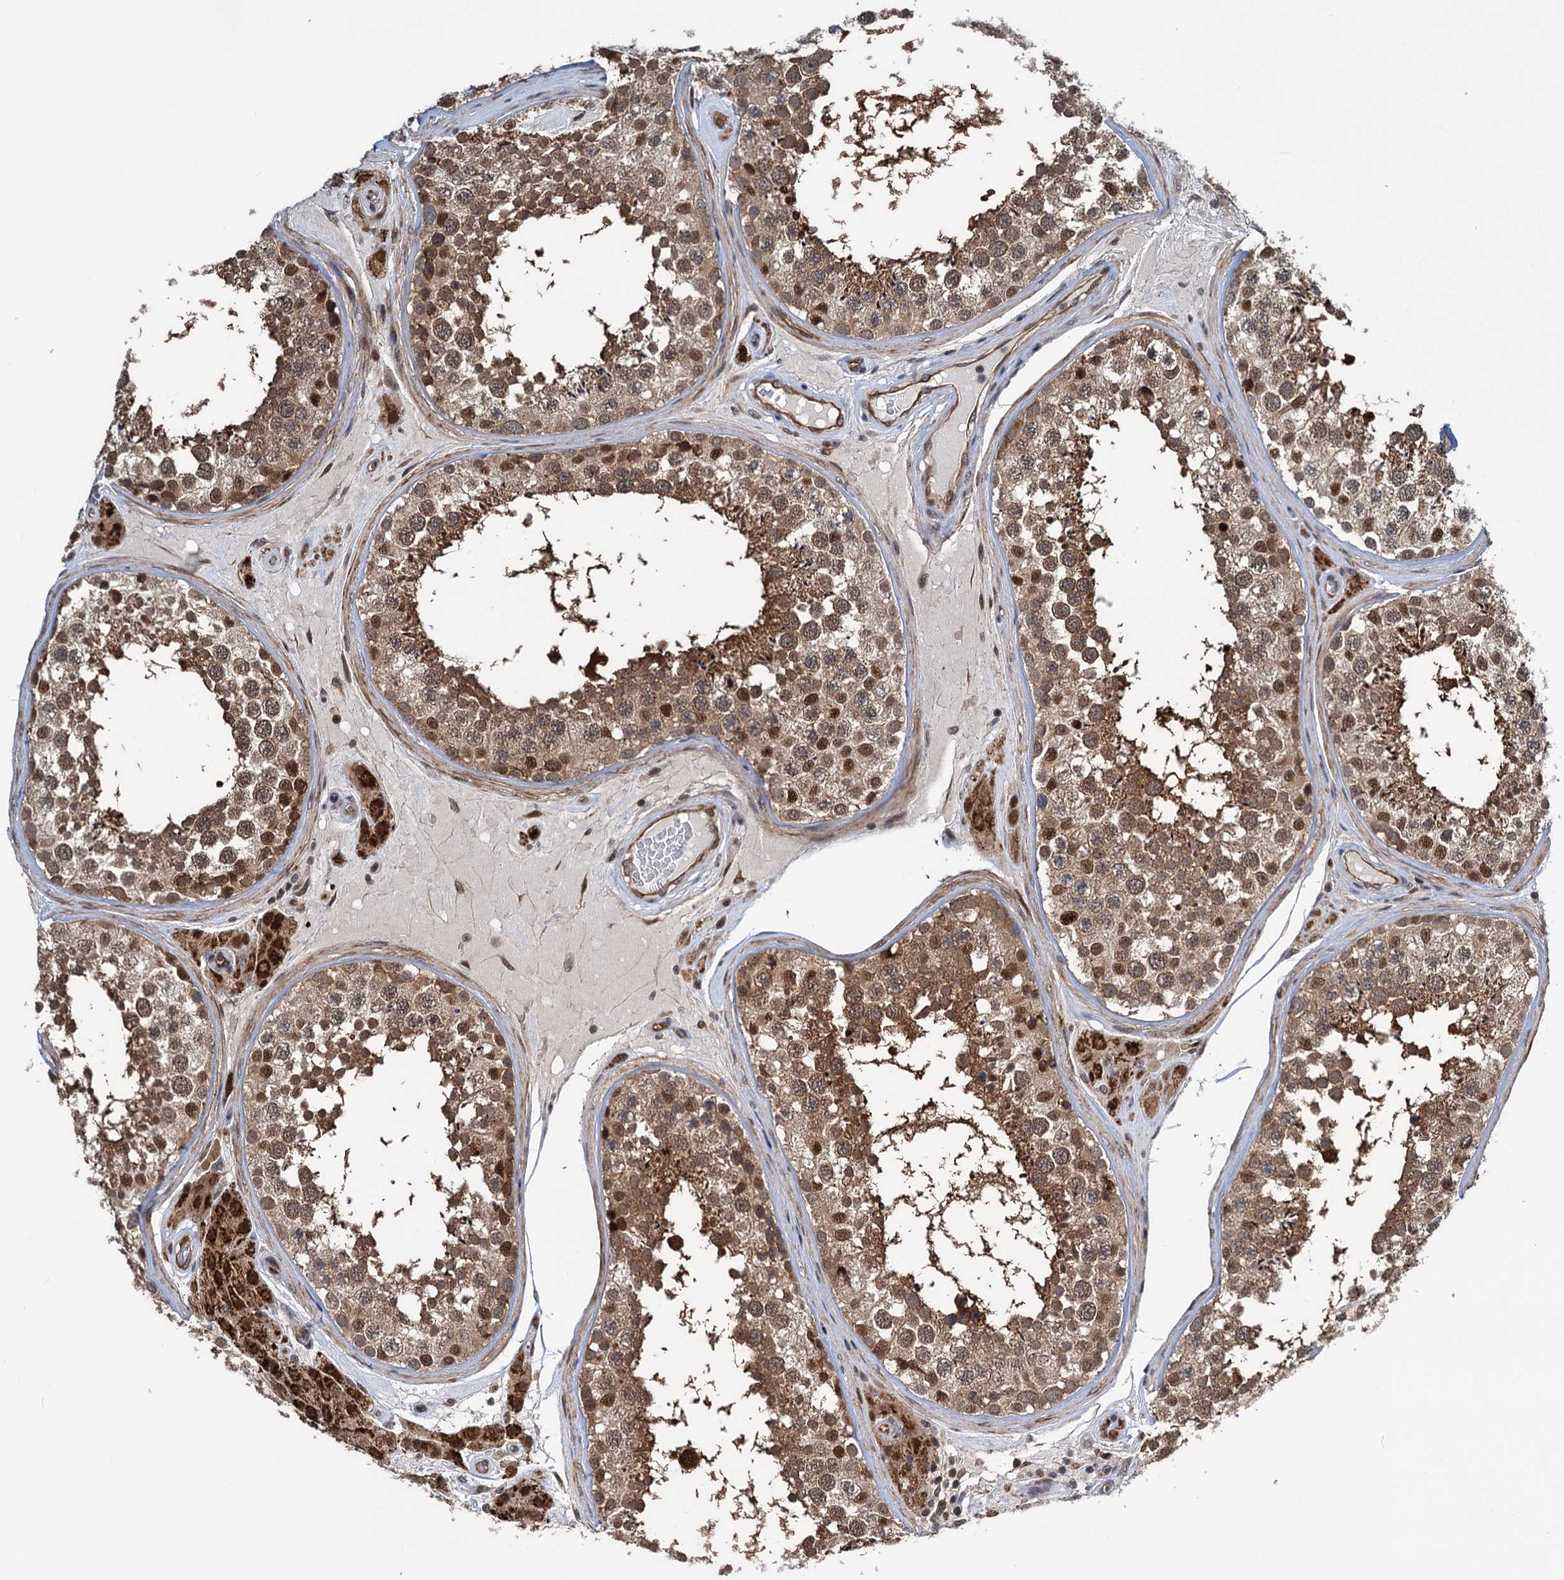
{"staining": {"intensity": "strong", "quantity": ">75%", "location": "cytoplasmic/membranous,nuclear"}, "tissue": "testis", "cell_type": "Cells in seminiferous ducts", "image_type": "normal", "snomed": [{"axis": "morphology", "description": "Normal tissue, NOS"}, {"axis": "topography", "description": "Testis"}], "caption": "Immunohistochemical staining of benign testis exhibits high levels of strong cytoplasmic/membranous,nuclear staining in about >75% of cells in seminiferous ducts. Ihc stains the protein of interest in brown and the nuclei are stained blue.", "gene": "GPBP1", "patient": {"sex": "male", "age": 46}}